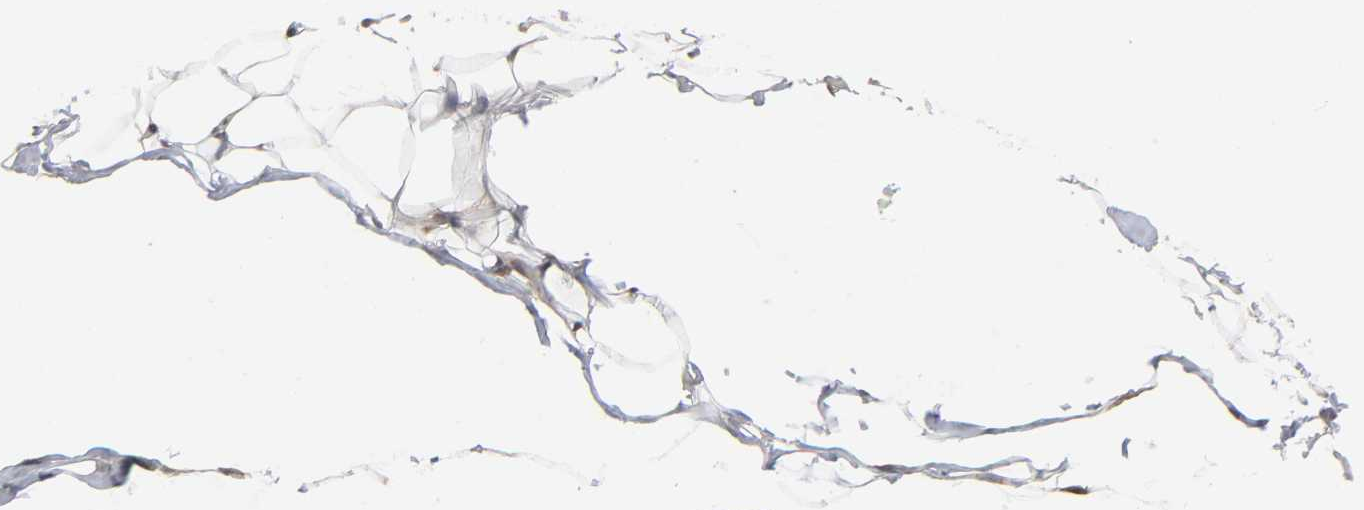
{"staining": {"intensity": "negative", "quantity": "none", "location": "none"}, "tissue": "adipose tissue", "cell_type": "Adipocytes", "image_type": "normal", "snomed": [{"axis": "morphology", "description": "Normal tissue, NOS"}, {"axis": "topography", "description": "Soft tissue"}], "caption": "Human adipose tissue stained for a protein using IHC exhibits no expression in adipocytes.", "gene": "SLC30A9", "patient": {"sex": "male", "age": 26}}